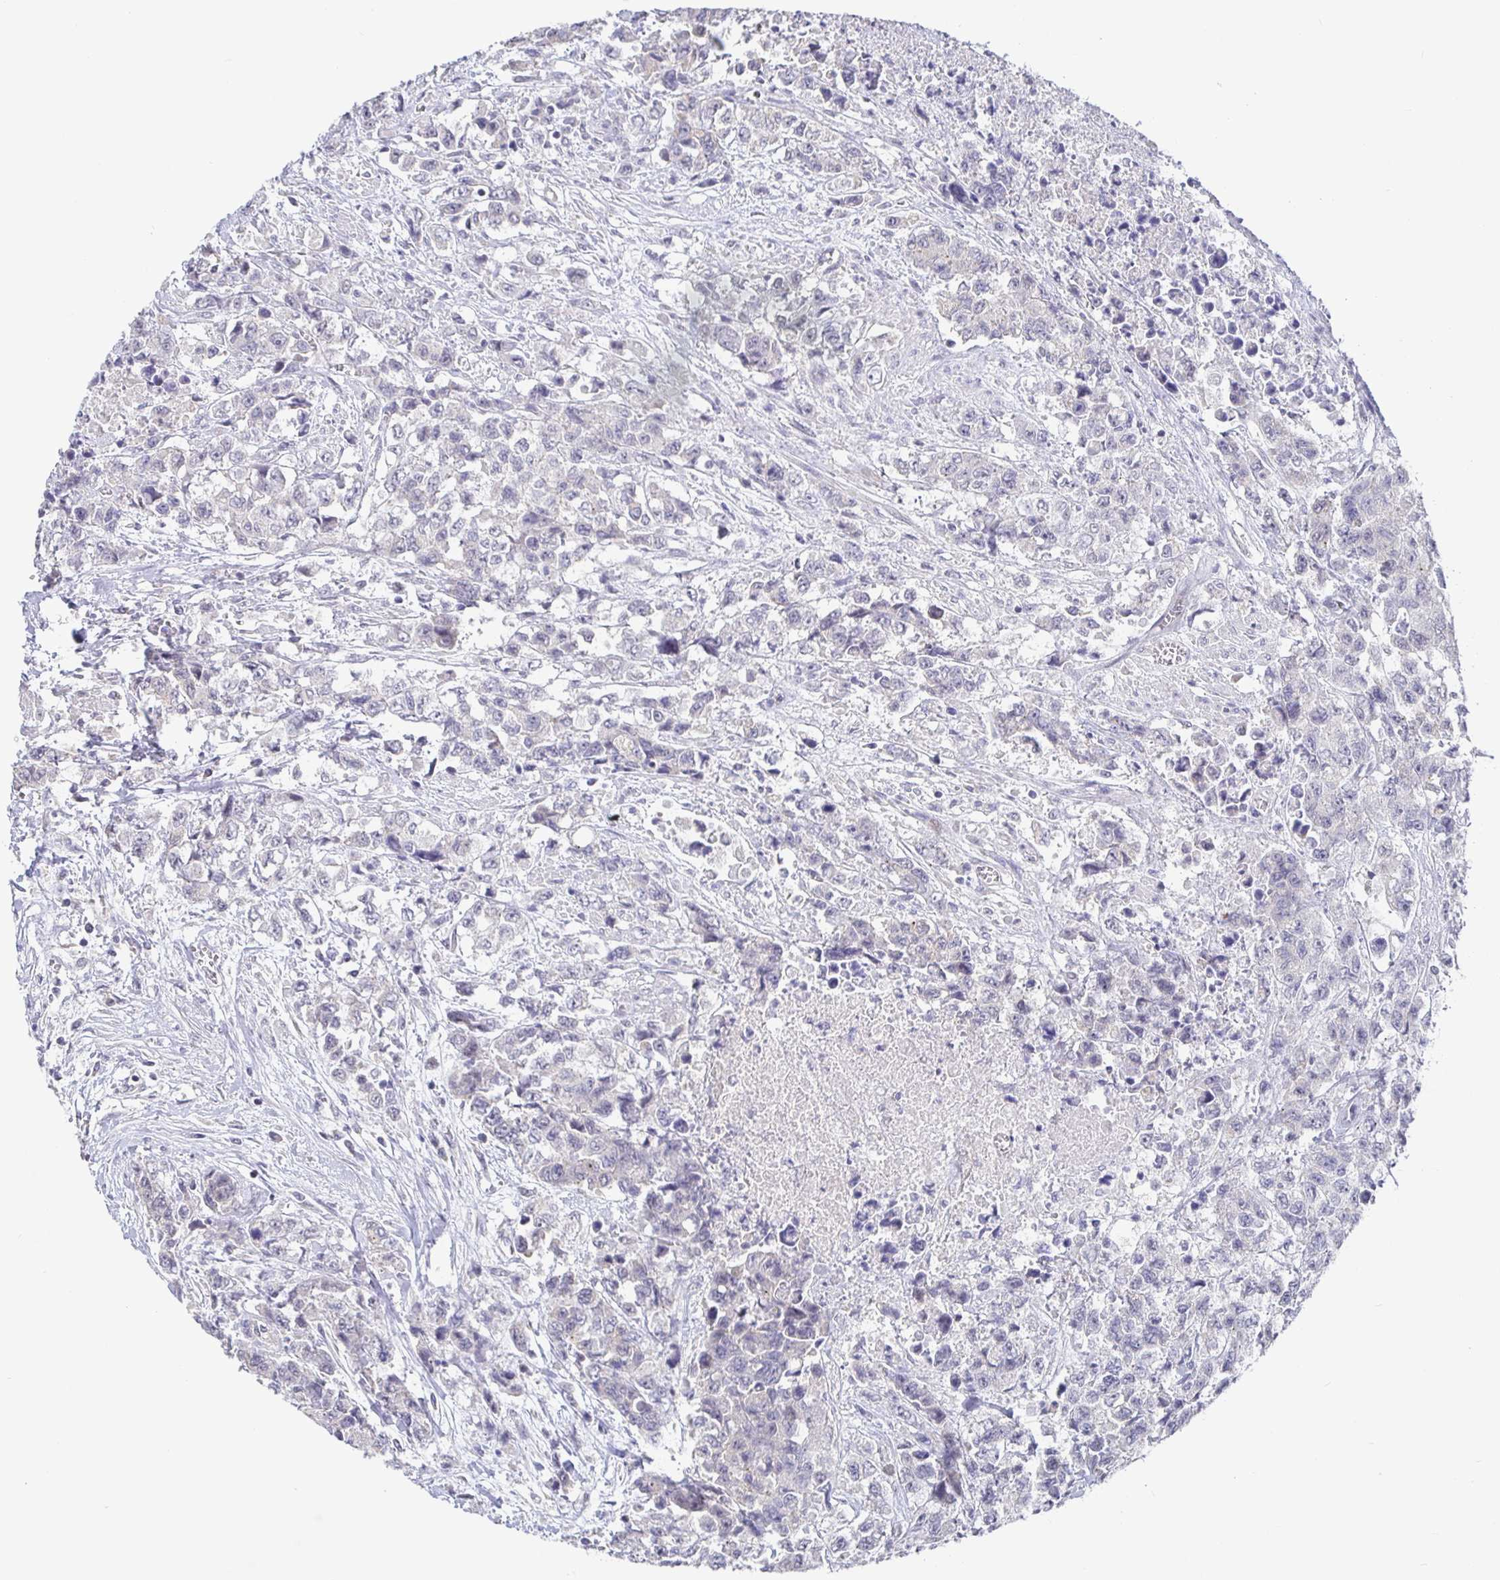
{"staining": {"intensity": "negative", "quantity": "none", "location": "none"}, "tissue": "urothelial cancer", "cell_type": "Tumor cells", "image_type": "cancer", "snomed": [{"axis": "morphology", "description": "Urothelial carcinoma, High grade"}, {"axis": "topography", "description": "Urinary bladder"}], "caption": "Tumor cells show no significant protein expression in urothelial cancer.", "gene": "CIT", "patient": {"sex": "female", "age": 78}}